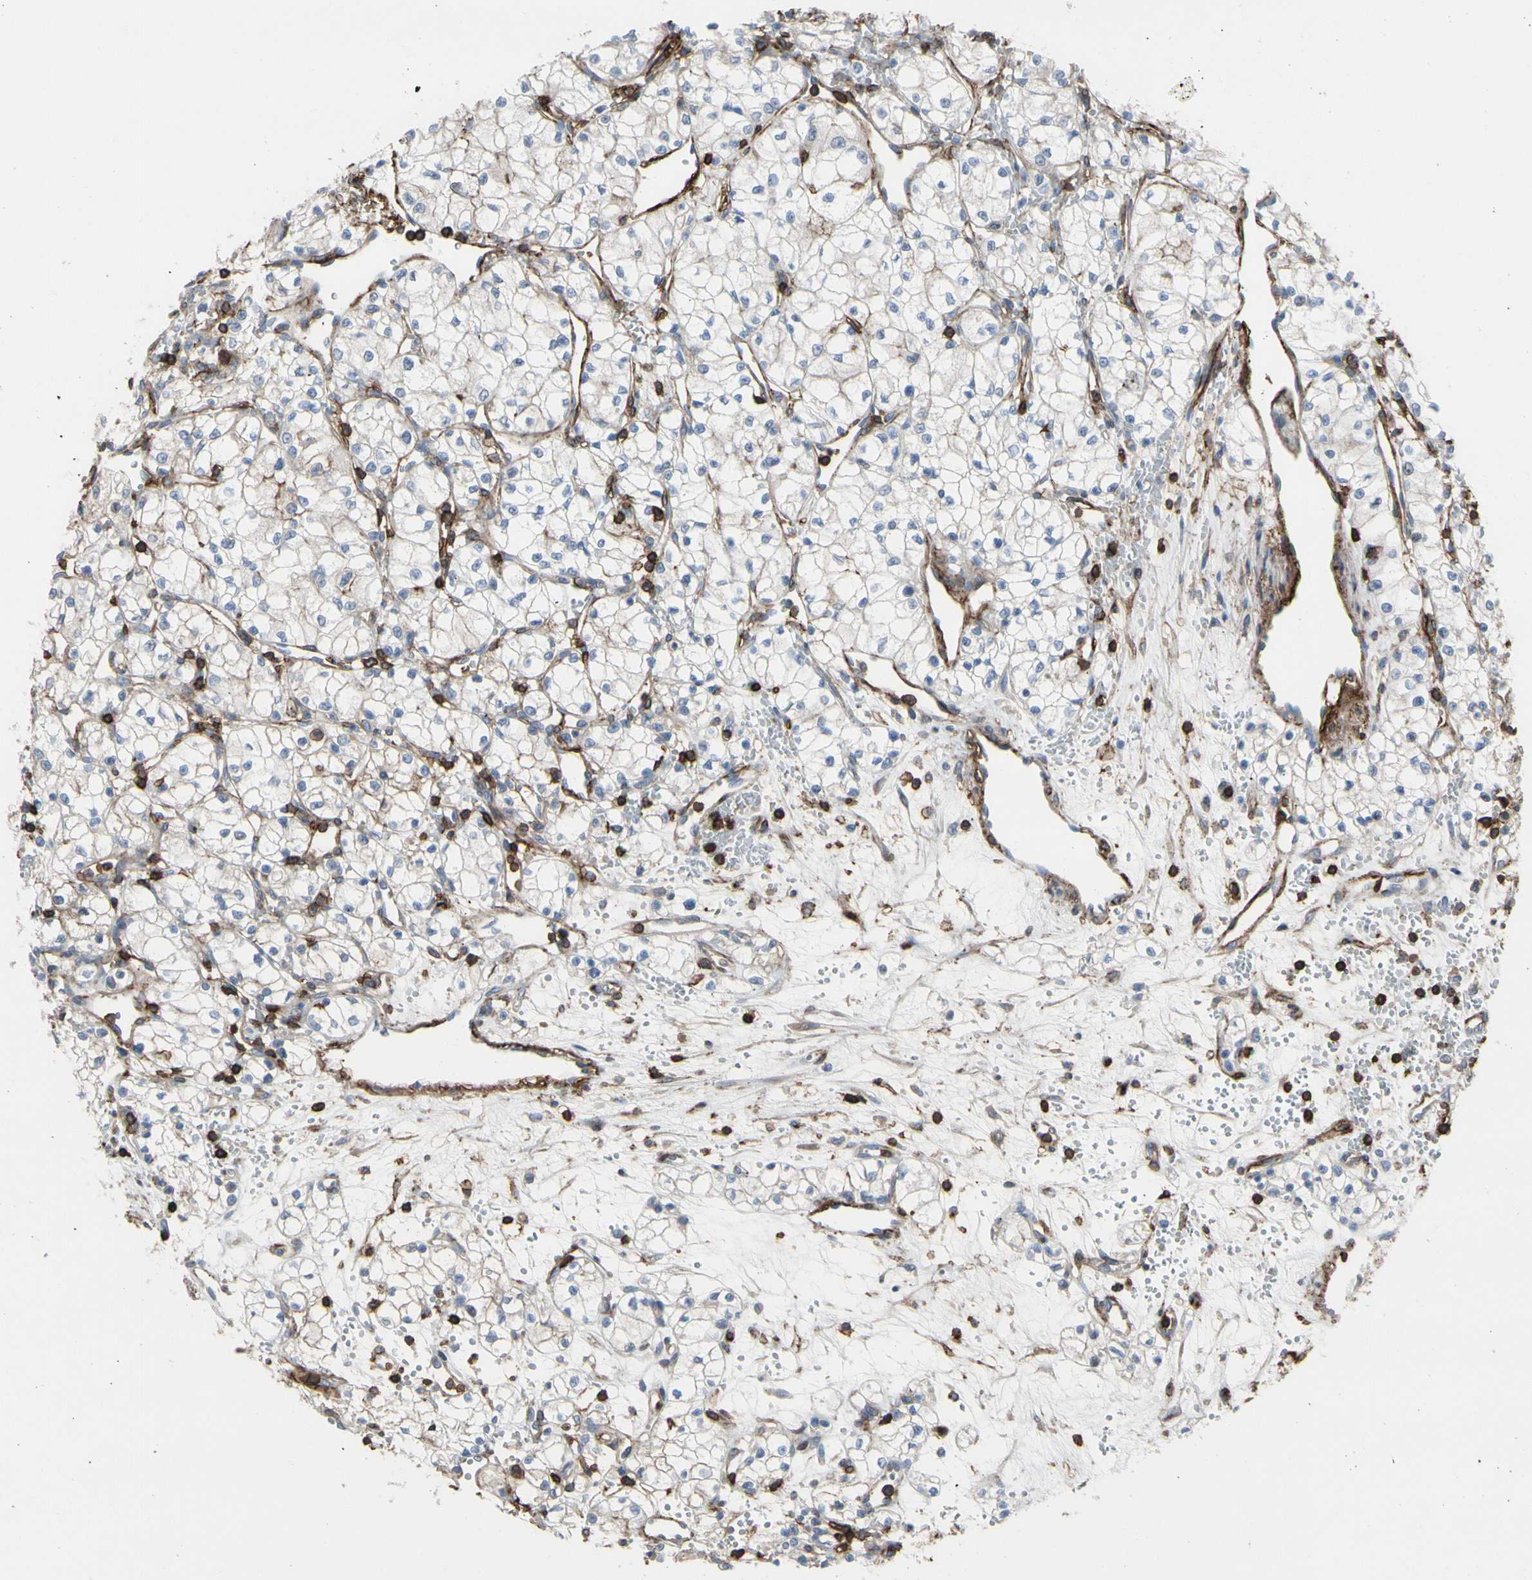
{"staining": {"intensity": "negative", "quantity": "none", "location": "none"}, "tissue": "renal cancer", "cell_type": "Tumor cells", "image_type": "cancer", "snomed": [{"axis": "morphology", "description": "Normal tissue, NOS"}, {"axis": "morphology", "description": "Adenocarcinoma, NOS"}, {"axis": "topography", "description": "Kidney"}], "caption": "Tumor cells are negative for protein expression in human renal cancer. (Brightfield microscopy of DAB (3,3'-diaminobenzidine) immunohistochemistry at high magnification).", "gene": "ANXA6", "patient": {"sex": "male", "age": 59}}